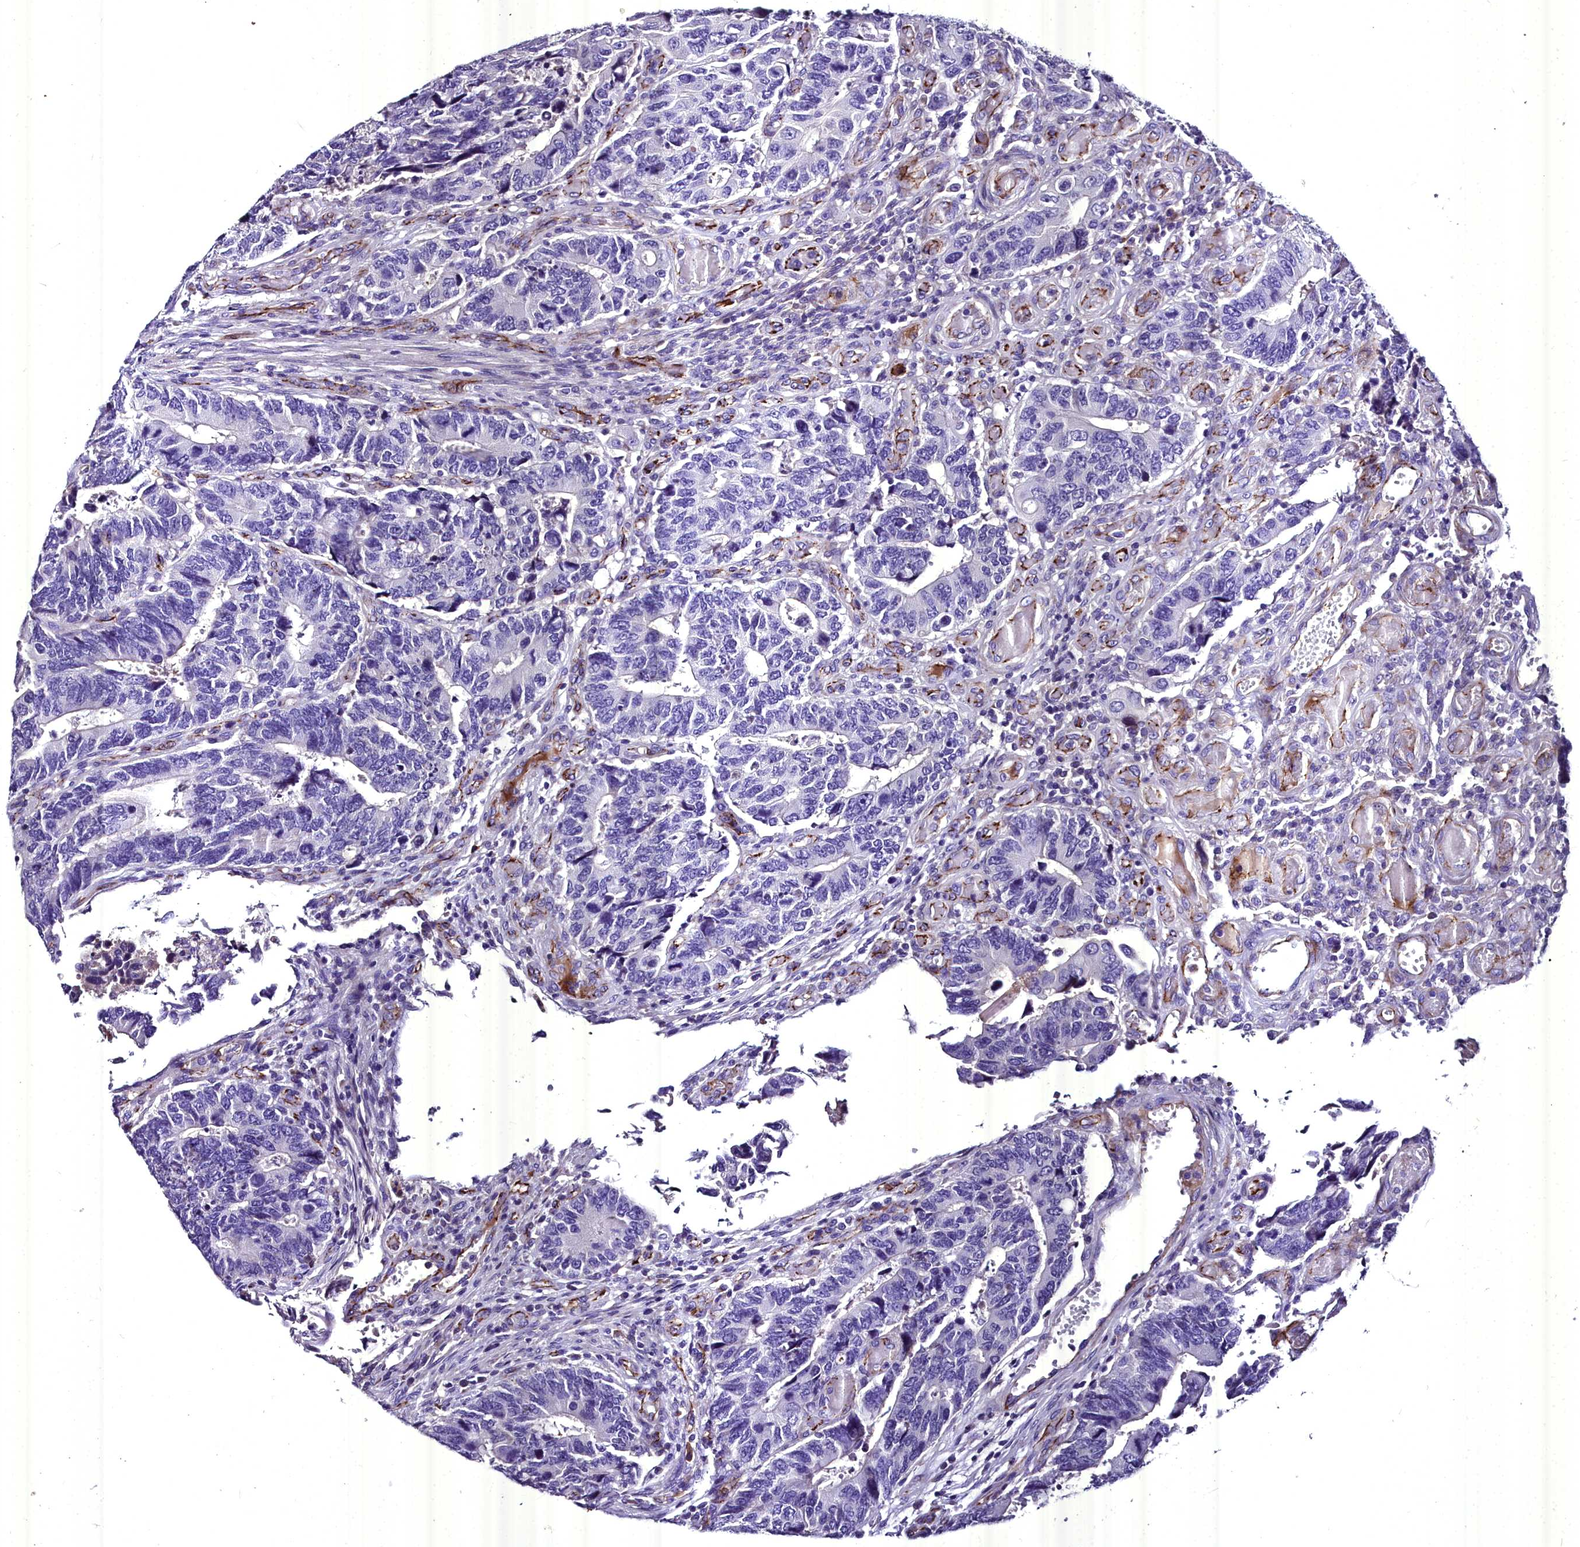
{"staining": {"intensity": "negative", "quantity": "none", "location": "none"}, "tissue": "colorectal cancer", "cell_type": "Tumor cells", "image_type": "cancer", "snomed": [{"axis": "morphology", "description": "Adenocarcinoma, NOS"}, {"axis": "topography", "description": "Colon"}], "caption": "High magnification brightfield microscopy of adenocarcinoma (colorectal) stained with DAB (brown) and counterstained with hematoxylin (blue): tumor cells show no significant staining. (Brightfield microscopy of DAB immunohistochemistry (IHC) at high magnification).", "gene": "MS4A18", "patient": {"sex": "male", "age": 87}}